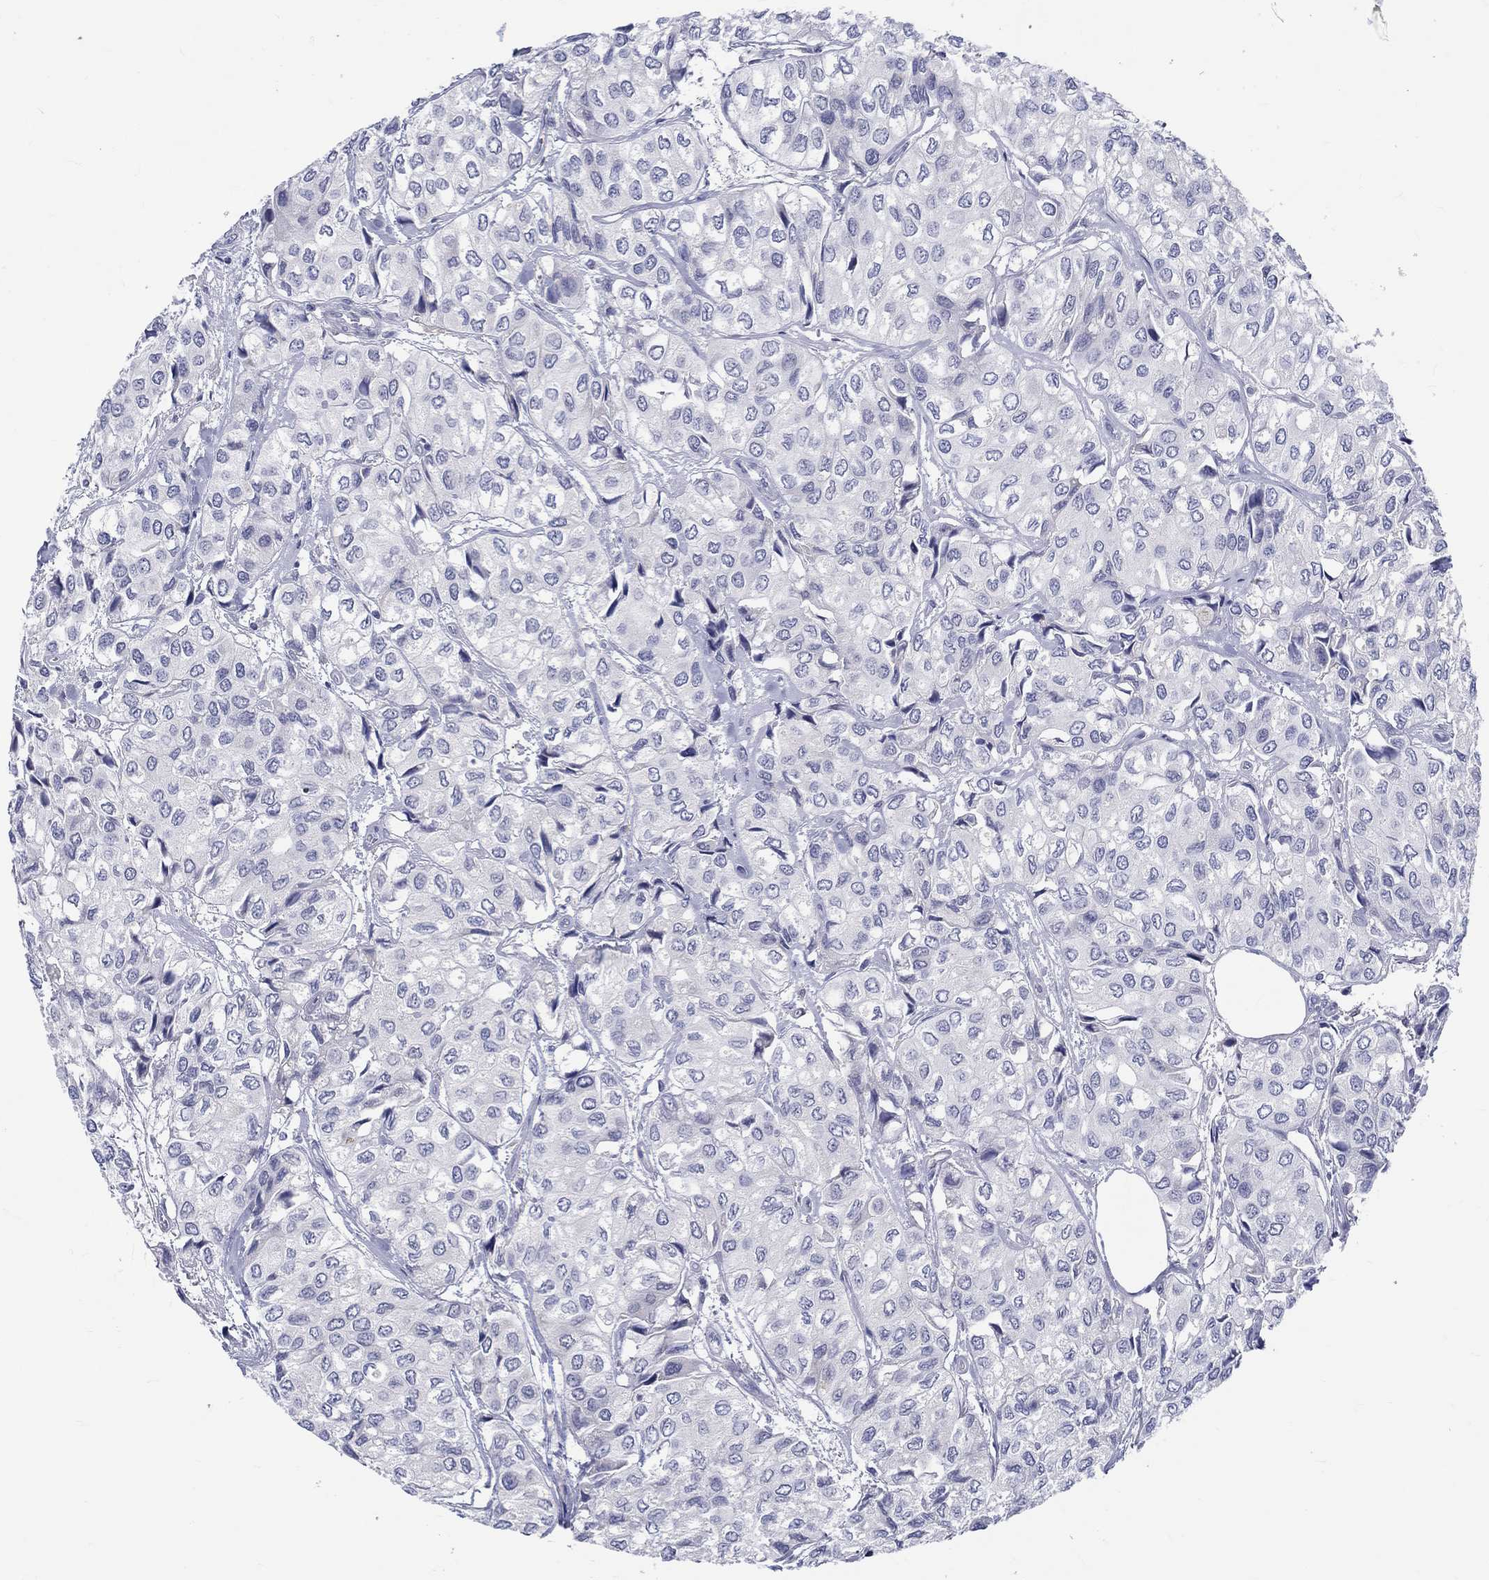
{"staining": {"intensity": "negative", "quantity": "none", "location": "none"}, "tissue": "urothelial cancer", "cell_type": "Tumor cells", "image_type": "cancer", "snomed": [{"axis": "morphology", "description": "Urothelial carcinoma, High grade"}, {"axis": "topography", "description": "Urinary bladder"}], "caption": "Urothelial cancer was stained to show a protein in brown. There is no significant positivity in tumor cells. Brightfield microscopy of IHC stained with DAB (3,3'-diaminobenzidine) (brown) and hematoxylin (blue), captured at high magnification.", "gene": "ST6GALNAC1", "patient": {"sex": "male", "age": 73}}